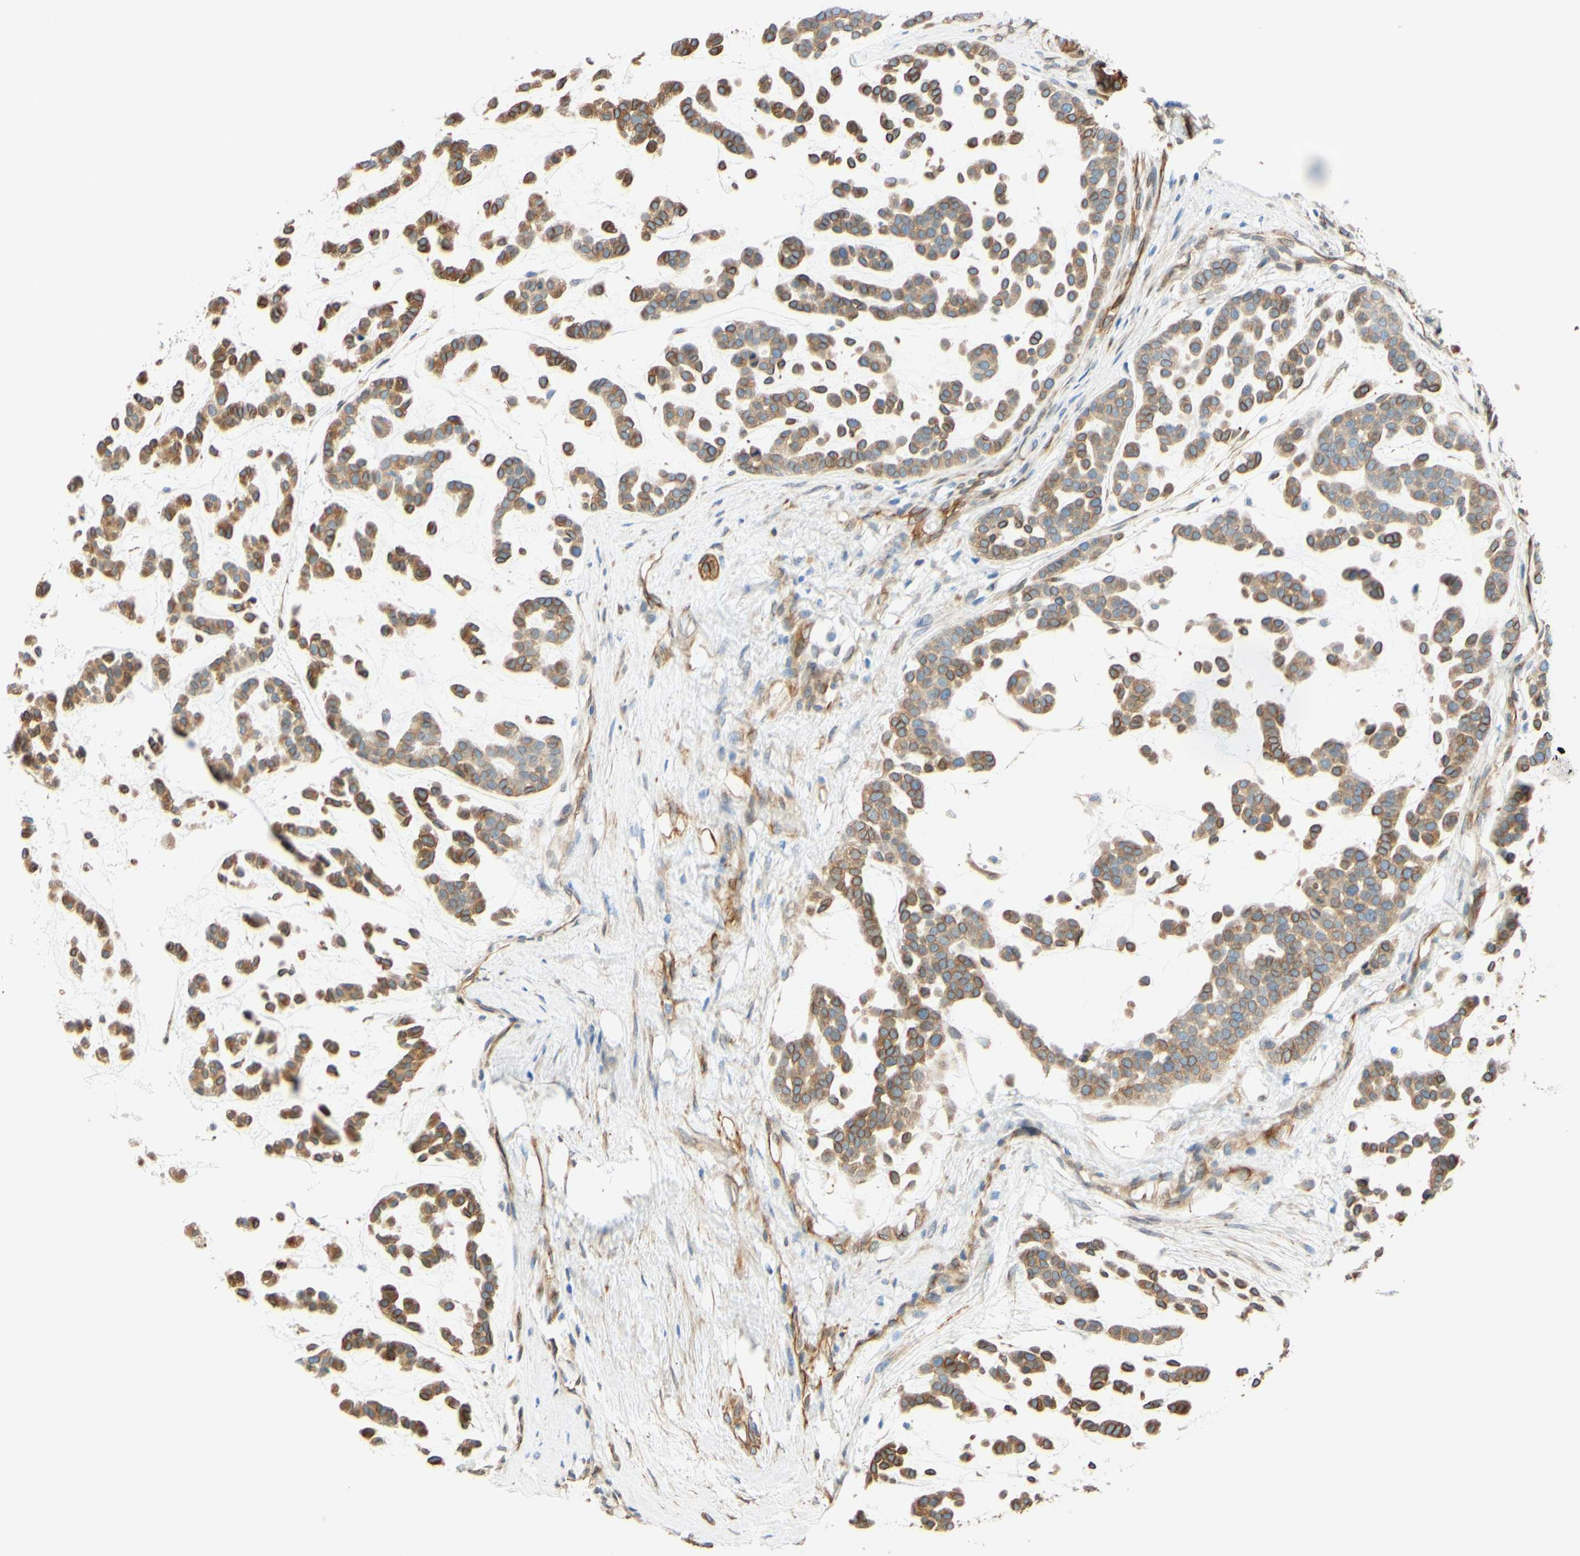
{"staining": {"intensity": "moderate", "quantity": ">75%", "location": "cytoplasmic/membranous,nuclear"}, "tissue": "head and neck cancer", "cell_type": "Tumor cells", "image_type": "cancer", "snomed": [{"axis": "morphology", "description": "Adenocarcinoma, NOS"}, {"axis": "morphology", "description": "Adenoma, NOS"}, {"axis": "topography", "description": "Head-Neck"}], "caption": "Immunohistochemical staining of head and neck cancer shows medium levels of moderate cytoplasmic/membranous and nuclear protein staining in approximately >75% of tumor cells.", "gene": "ENDOD1", "patient": {"sex": "female", "age": 55}}